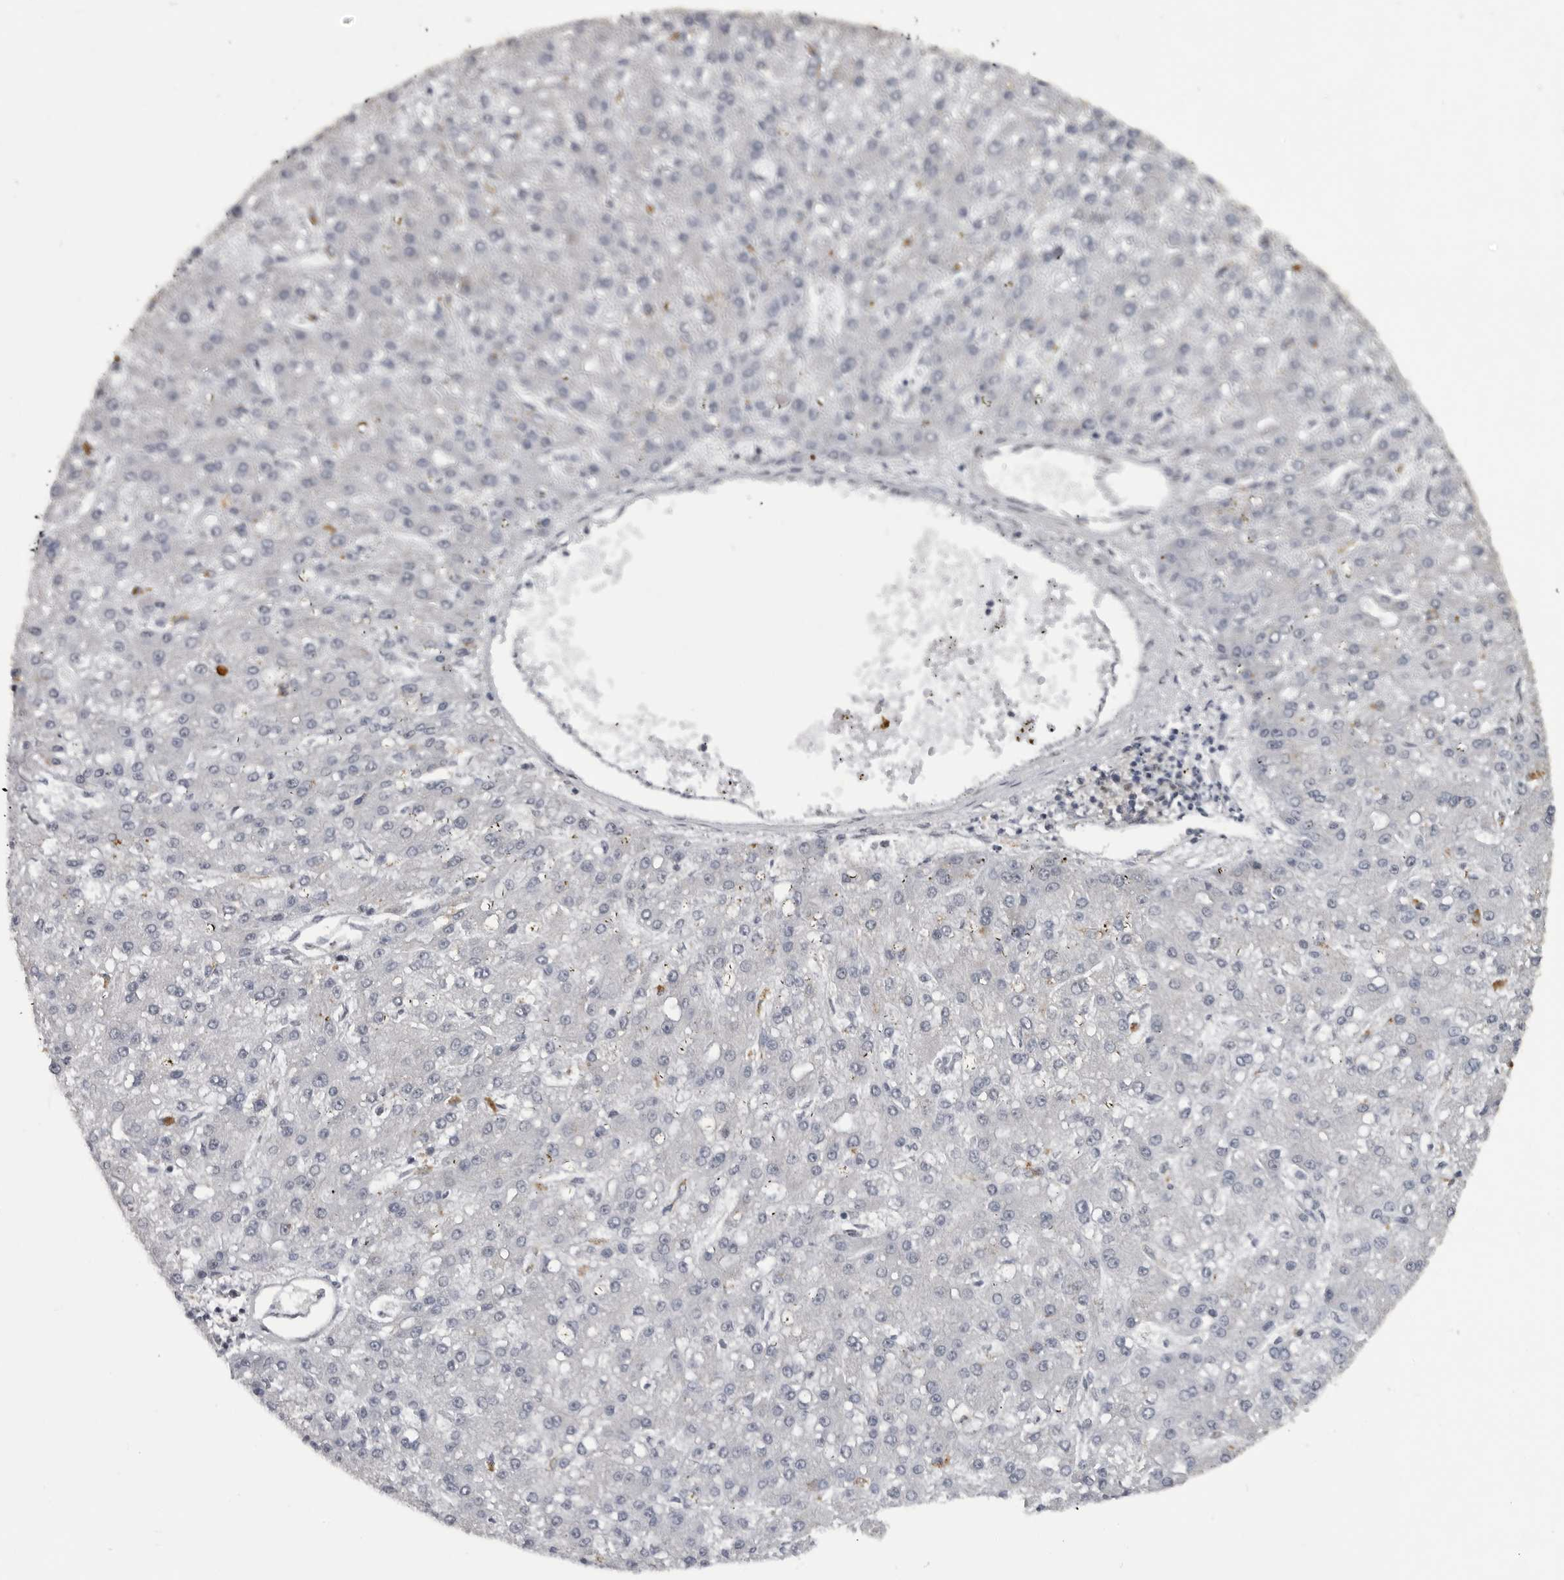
{"staining": {"intensity": "negative", "quantity": "none", "location": "none"}, "tissue": "liver cancer", "cell_type": "Tumor cells", "image_type": "cancer", "snomed": [{"axis": "morphology", "description": "Carcinoma, Hepatocellular, NOS"}, {"axis": "topography", "description": "Liver"}], "caption": "Micrograph shows no significant protein positivity in tumor cells of hepatocellular carcinoma (liver).", "gene": "C8orf58", "patient": {"sex": "male", "age": 67}}